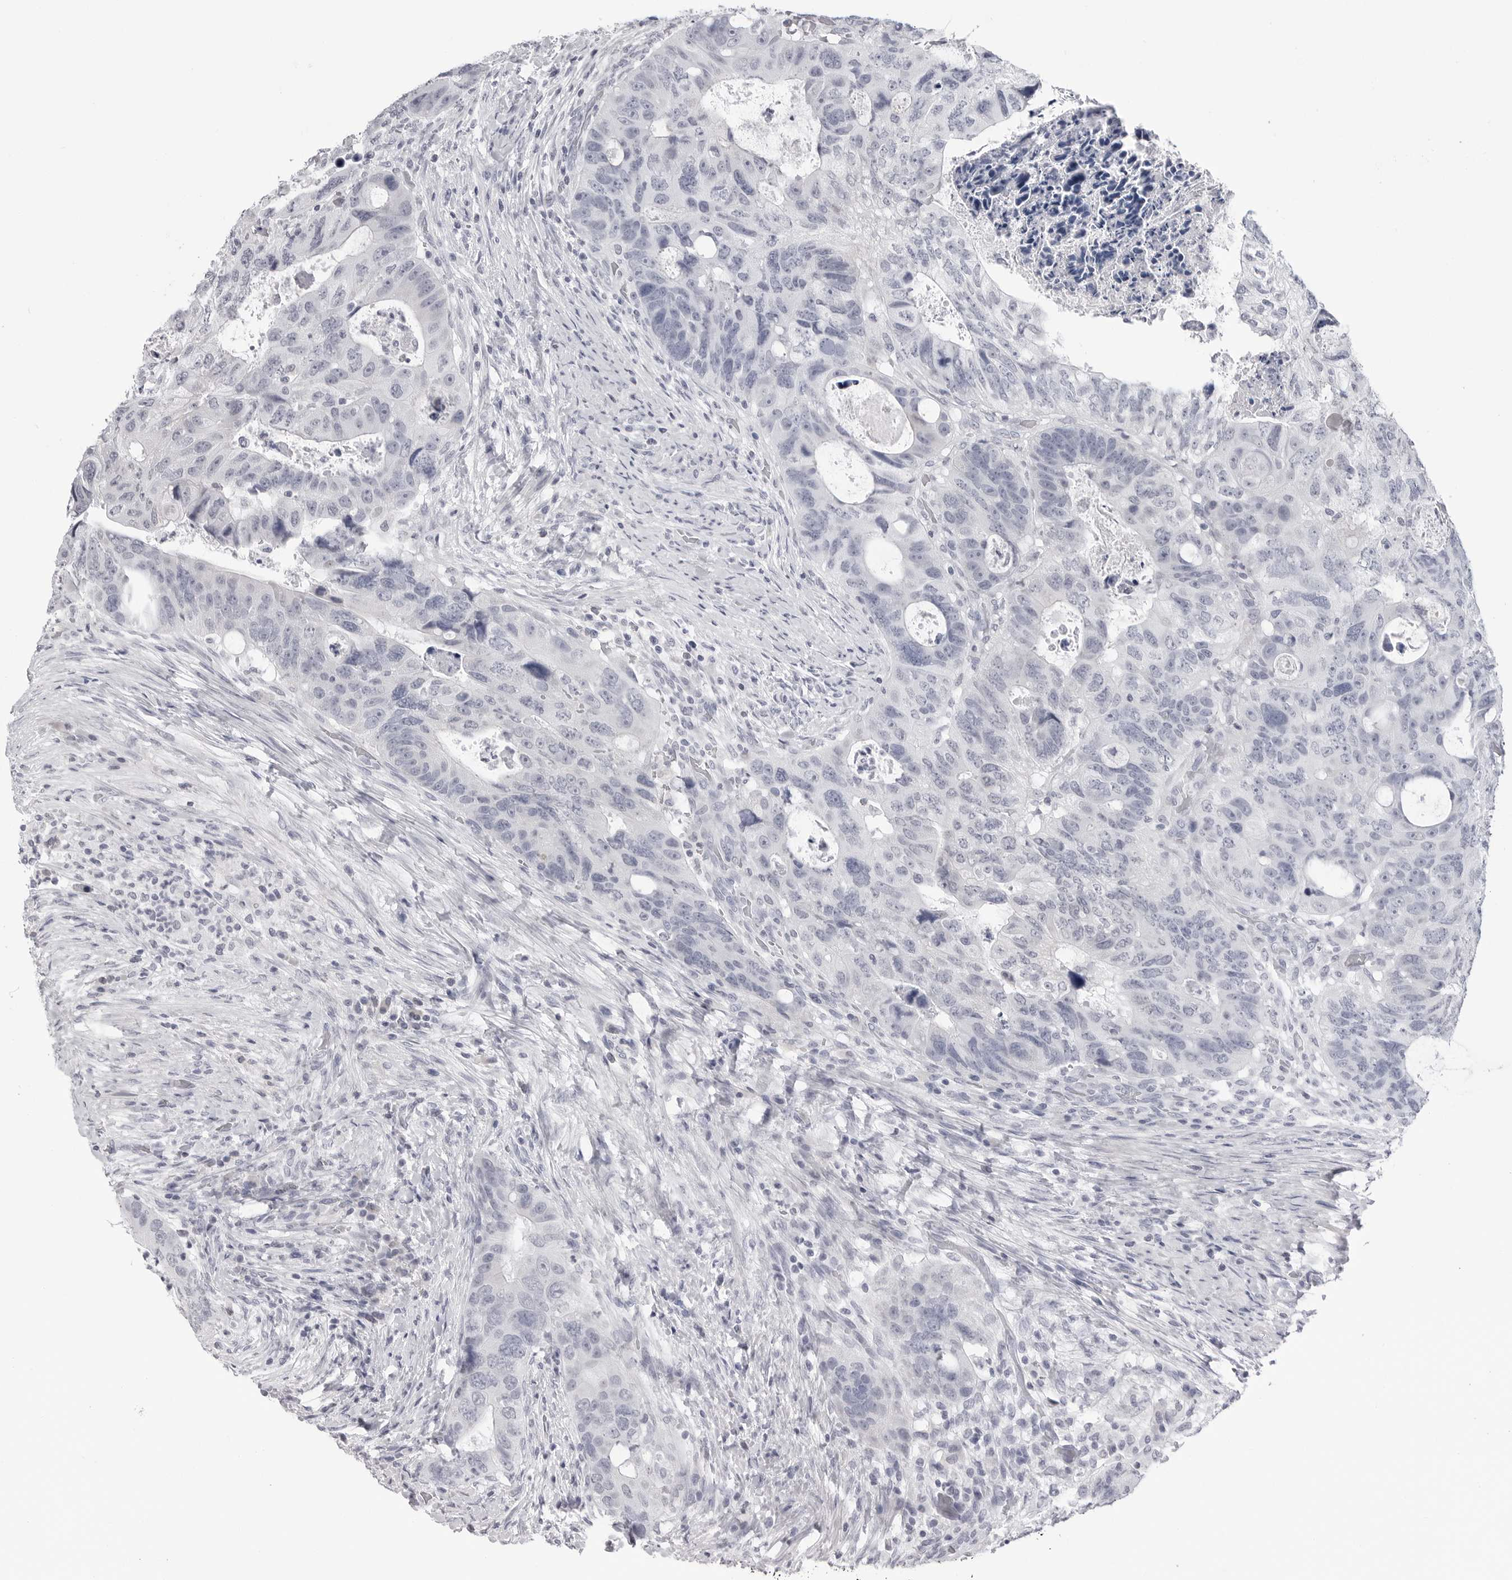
{"staining": {"intensity": "negative", "quantity": "none", "location": "none"}, "tissue": "colorectal cancer", "cell_type": "Tumor cells", "image_type": "cancer", "snomed": [{"axis": "morphology", "description": "Adenocarcinoma, NOS"}, {"axis": "topography", "description": "Rectum"}], "caption": "DAB (3,3'-diaminobenzidine) immunohistochemical staining of human adenocarcinoma (colorectal) displays no significant staining in tumor cells.", "gene": "PGA3", "patient": {"sex": "male", "age": 59}}